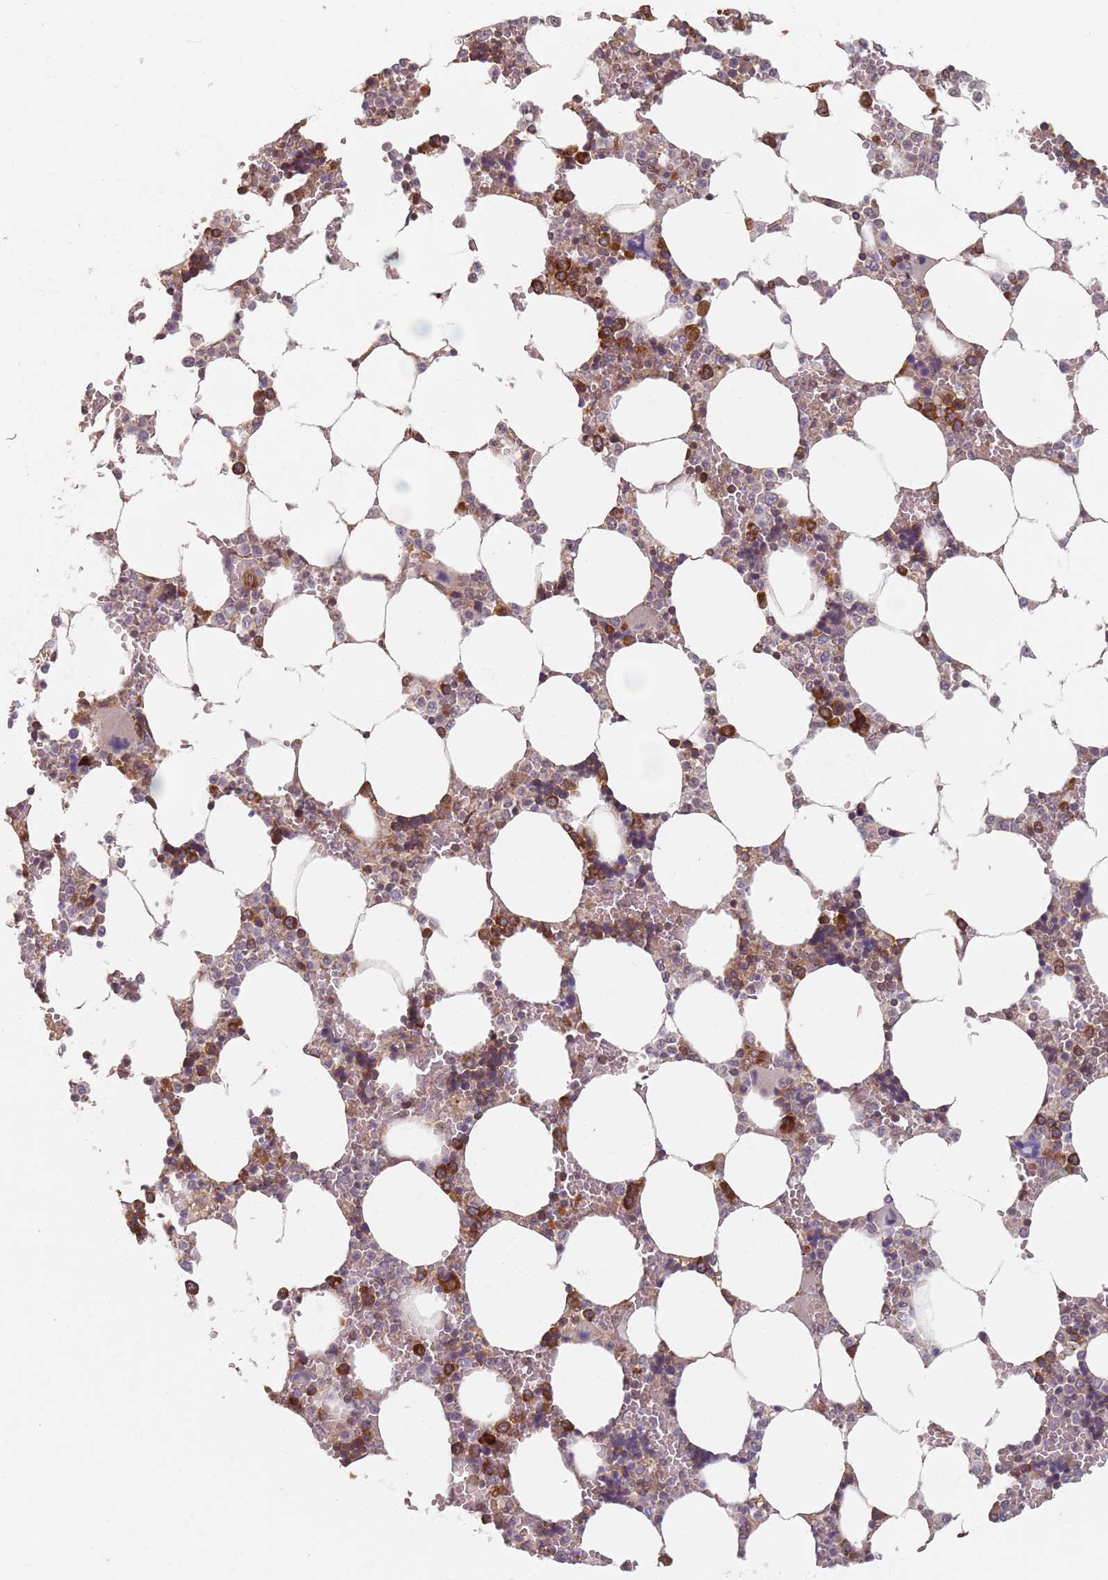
{"staining": {"intensity": "moderate", "quantity": "25%-75%", "location": "cytoplasmic/membranous"}, "tissue": "bone marrow", "cell_type": "Hematopoietic cells", "image_type": "normal", "snomed": [{"axis": "morphology", "description": "Normal tissue, NOS"}, {"axis": "topography", "description": "Bone marrow"}], "caption": "This photomicrograph shows immunohistochemistry staining of unremarkable bone marrow, with medium moderate cytoplasmic/membranous expression in about 25%-75% of hematopoietic cells.", "gene": "NOTCH3", "patient": {"sex": "male", "age": 64}}